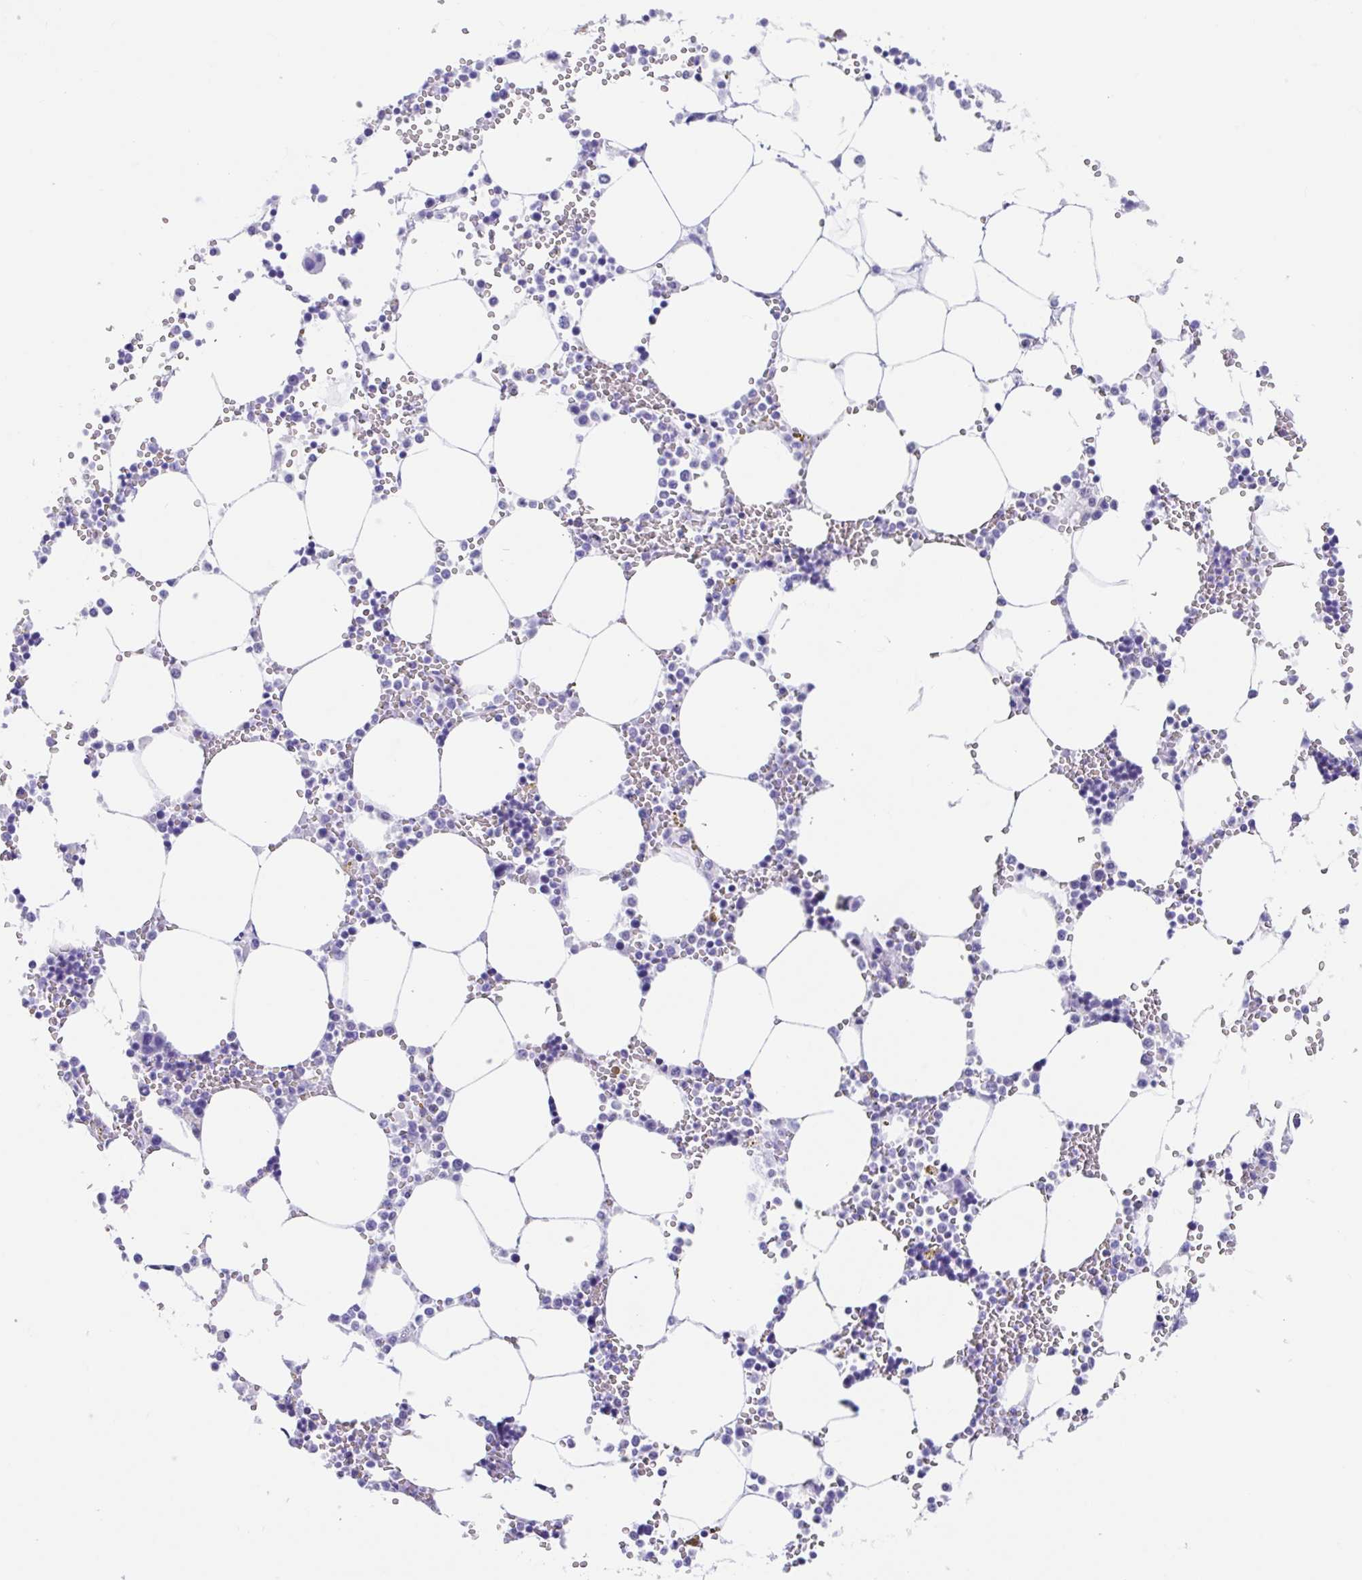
{"staining": {"intensity": "negative", "quantity": "none", "location": "none"}, "tissue": "bone marrow", "cell_type": "Hematopoietic cells", "image_type": "normal", "snomed": [{"axis": "morphology", "description": "Normal tissue, NOS"}, {"axis": "topography", "description": "Bone marrow"}], "caption": "Protein analysis of normal bone marrow exhibits no significant staining in hematopoietic cells.", "gene": "FAM107A", "patient": {"sex": "male", "age": 64}}